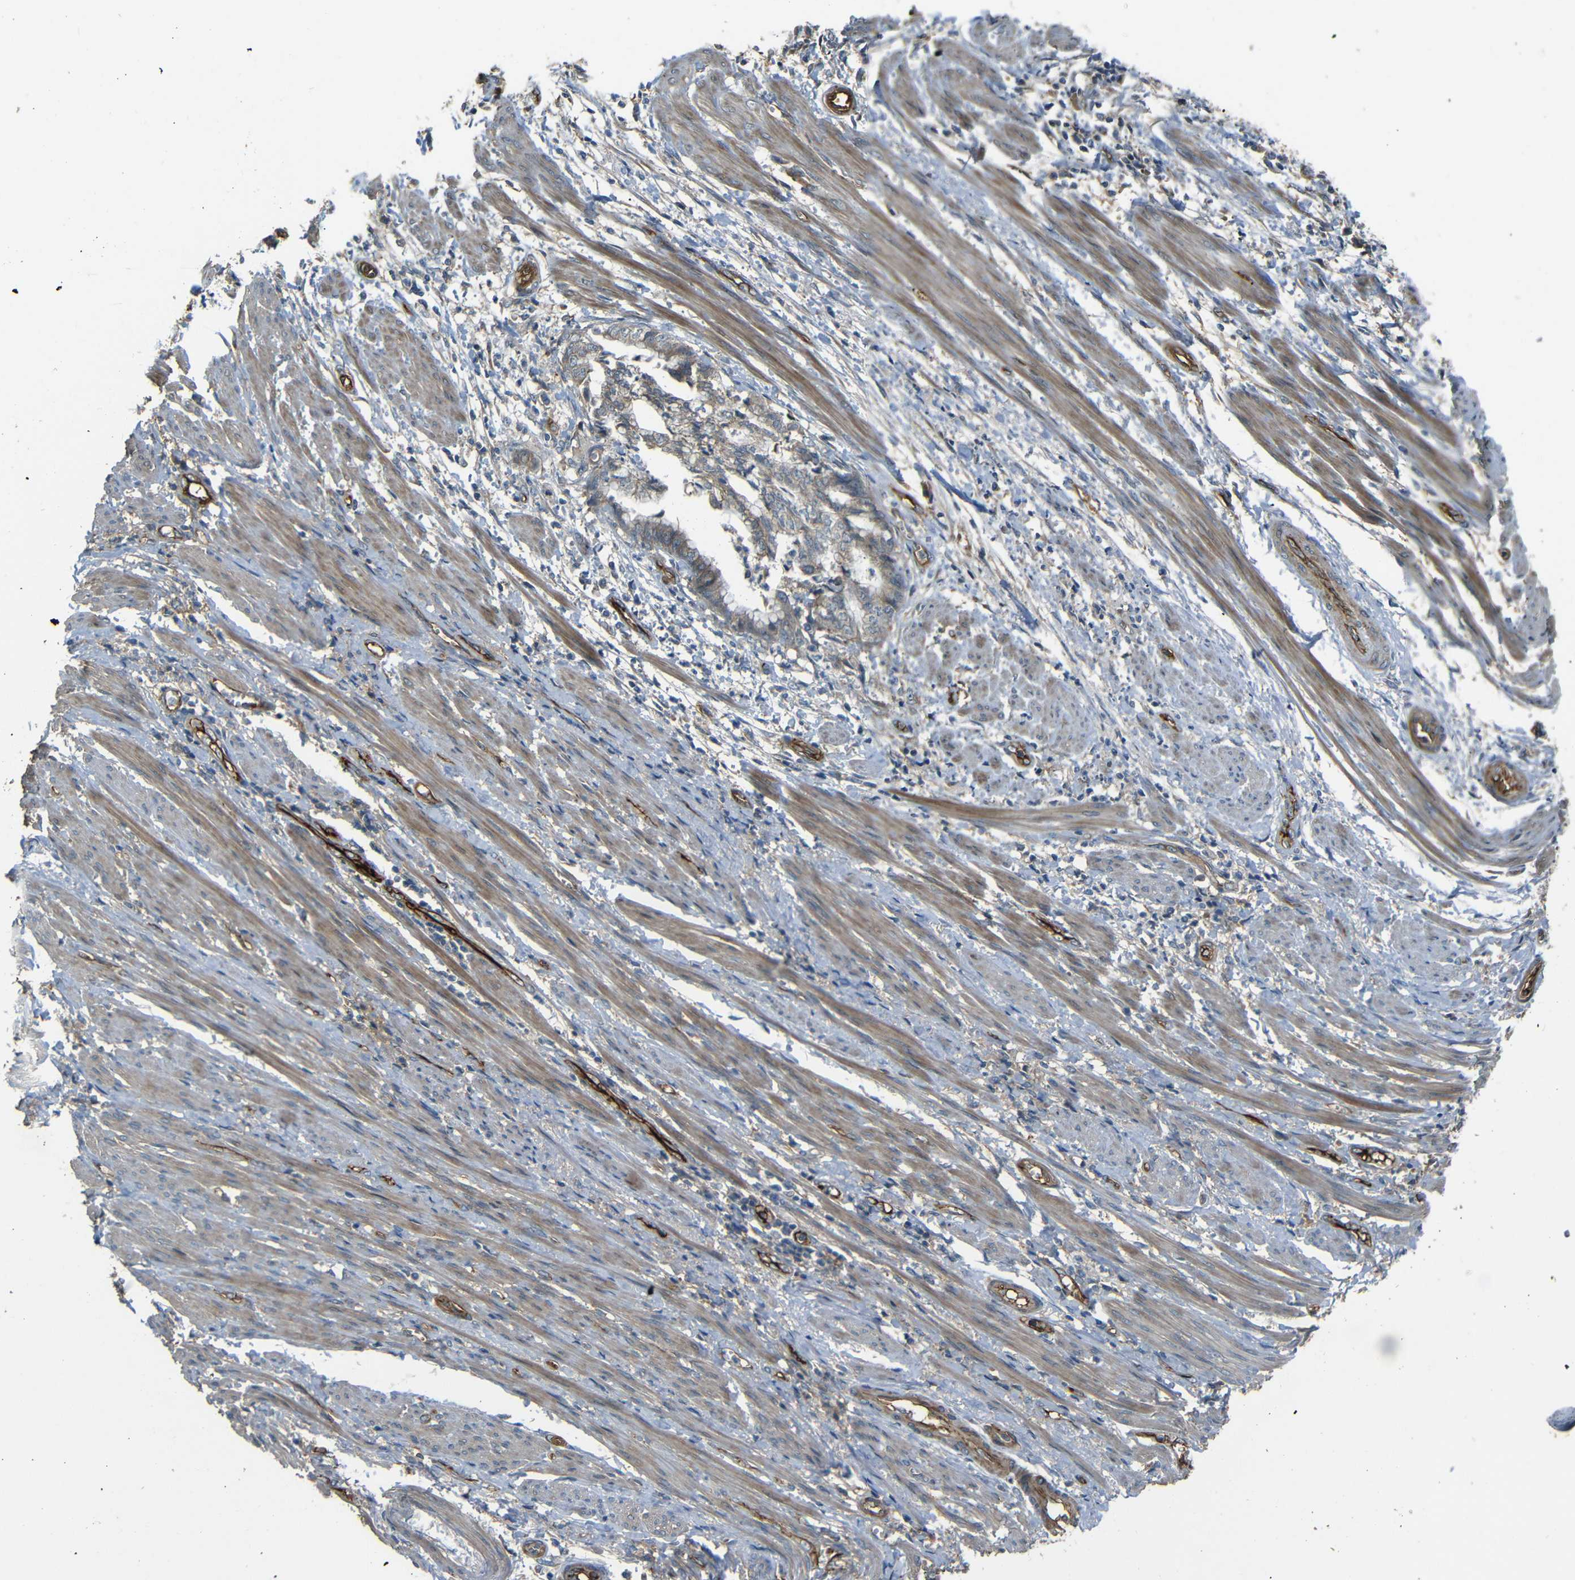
{"staining": {"intensity": "weak", "quantity": "25%-75%", "location": "cytoplasmic/membranous"}, "tissue": "endometrial cancer", "cell_type": "Tumor cells", "image_type": "cancer", "snomed": [{"axis": "morphology", "description": "Necrosis, NOS"}, {"axis": "morphology", "description": "Adenocarcinoma, NOS"}, {"axis": "topography", "description": "Endometrium"}], "caption": "Immunohistochemical staining of endometrial cancer (adenocarcinoma) demonstrates weak cytoplasmic/membranous protein positivity in about 25%-75% of tumor cells.", "gene": "RELL1", "patient": {"sex": "female", "age": 79}}